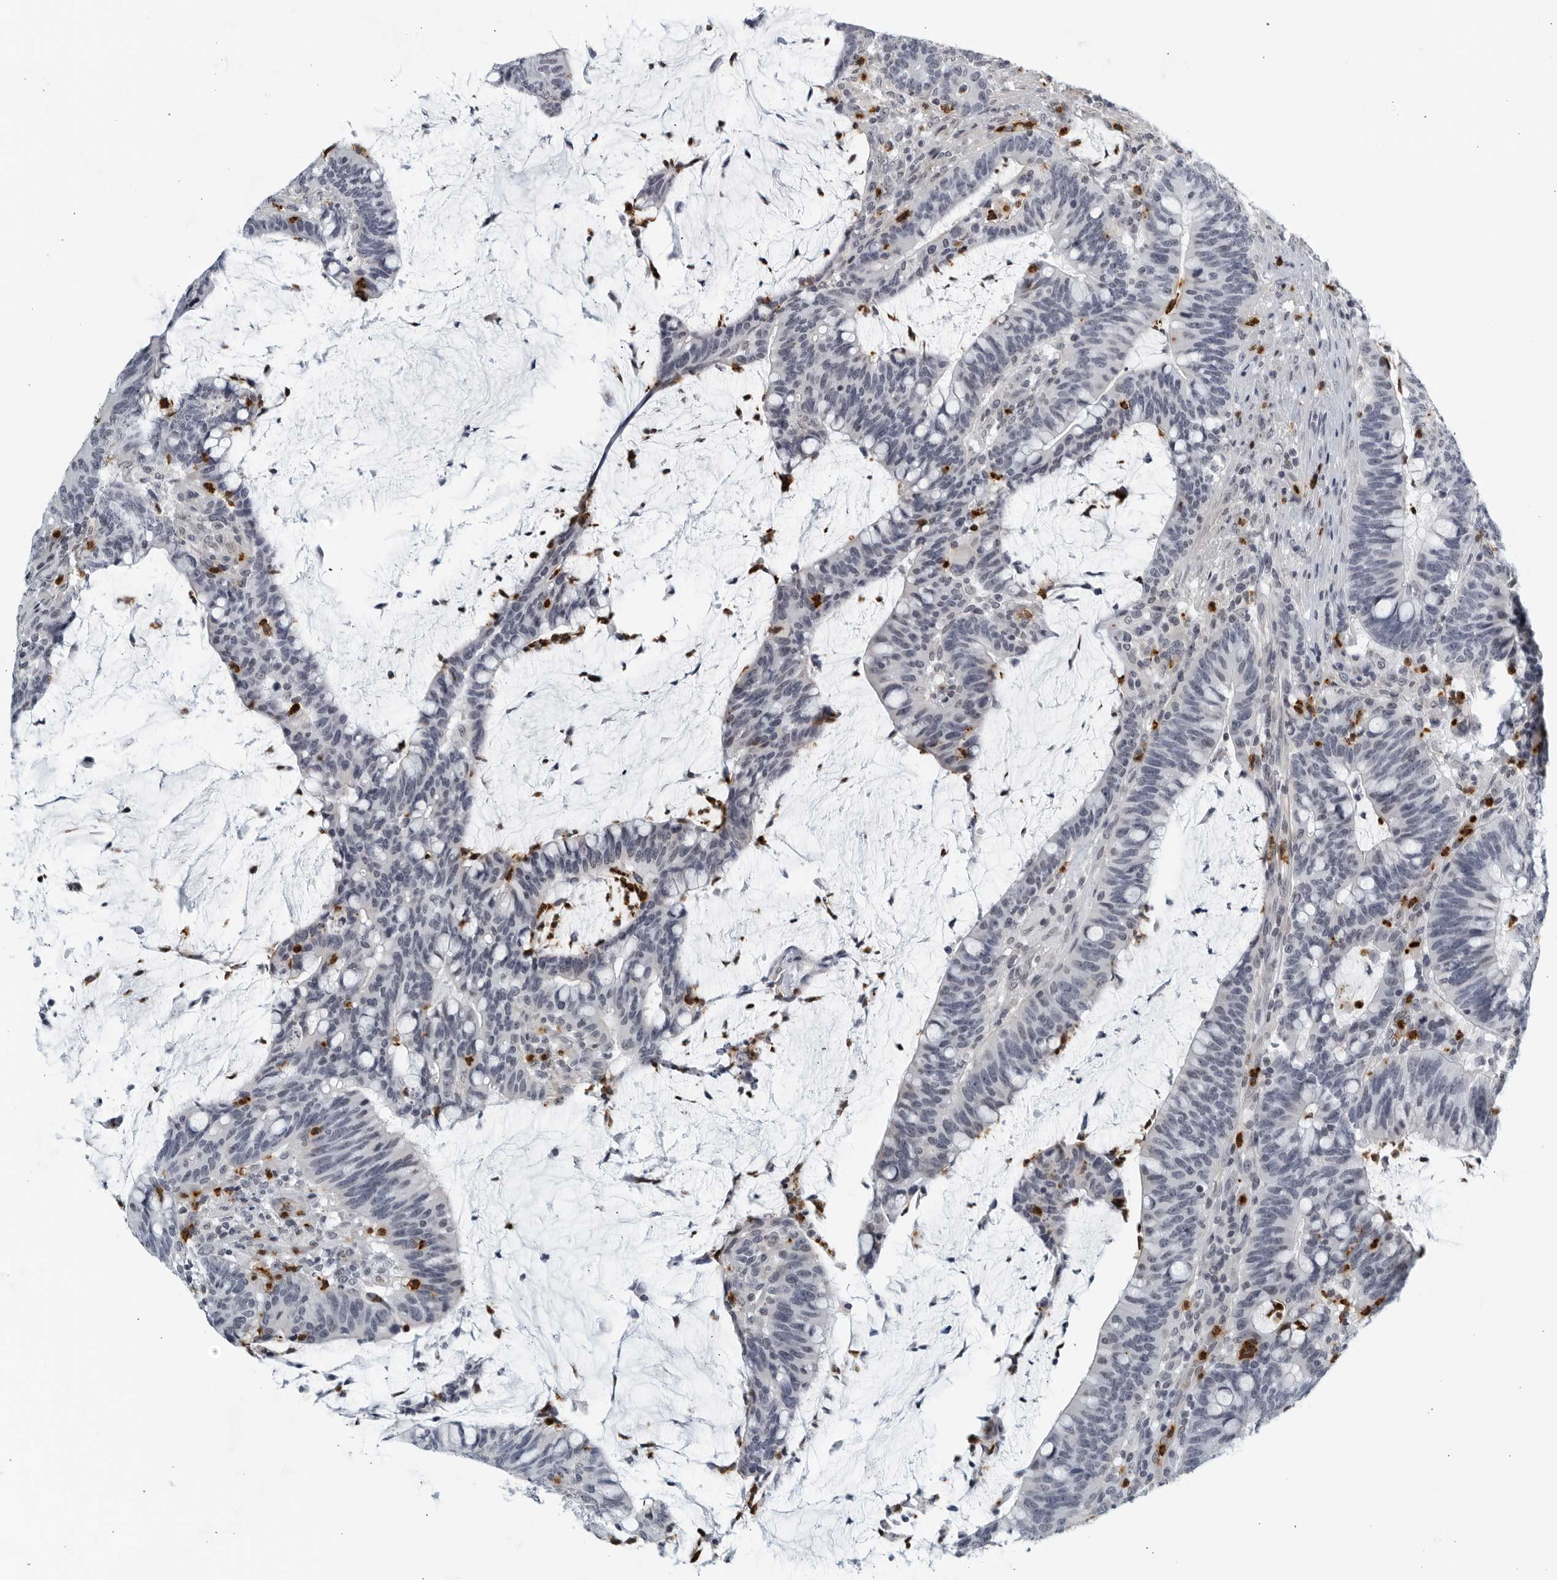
{"staining": {"intensity": "negative", "quantity": "none", "location": "none"}, "tissue": "colorectal cancer", "cell_type": "Tumor cells", "image_type": "cancer", "snomed": [{"axis": "morphology", "description": "Adenocarcinoma, NOS"}, {"axis": "topography", "description": "Colon"}], "caption": "The immunohistochemistry photomicrograph has no significant staining in tumor cells of adenocarcinoma (colorectal) tissue.", "gene": "KLK7", "patient": {"sex": "female", "age": 66}}